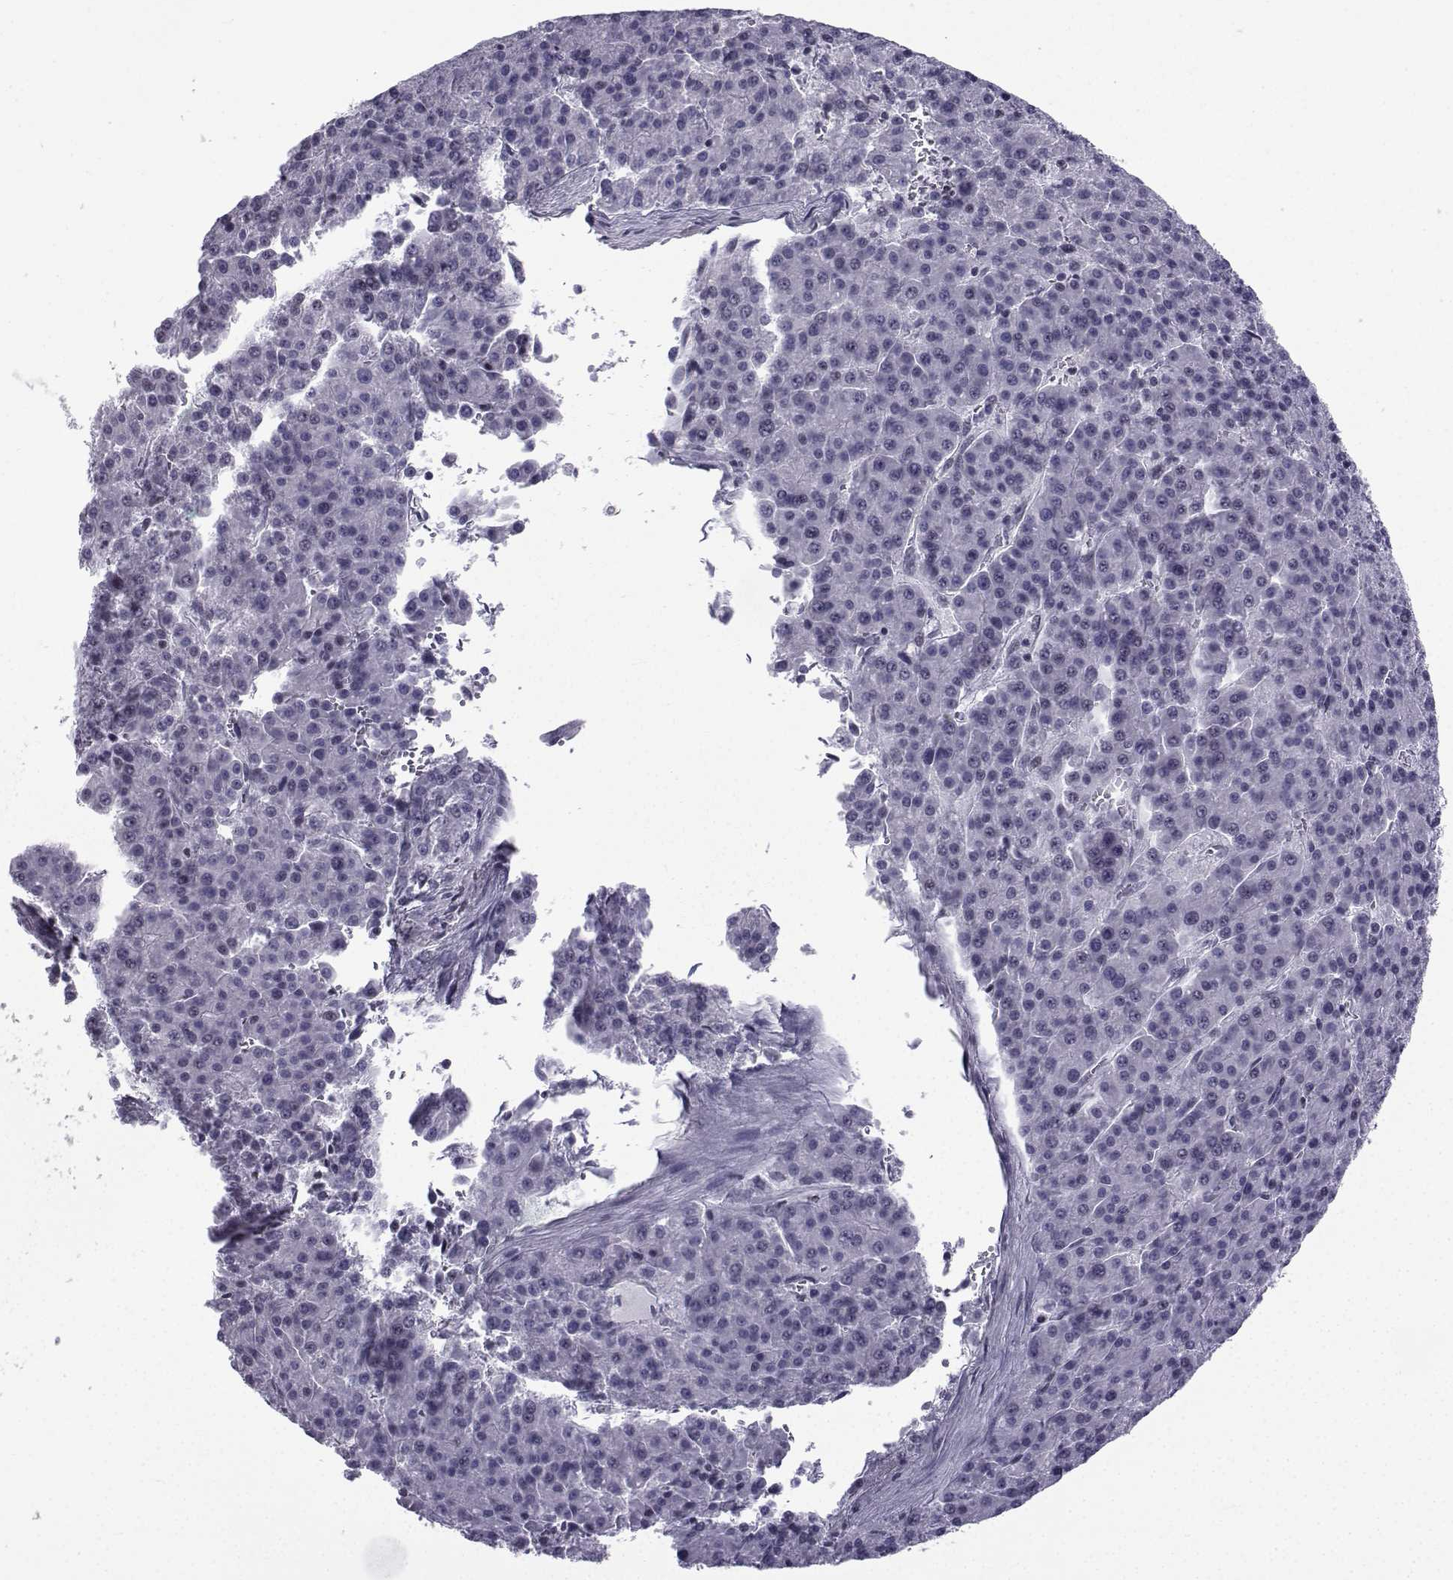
{"staining": {"intensity": "negative", "quantity": "none", "location": "none"}, "tissue": "liver cancer", "cell_type": "Tumor cells", "image_type": "cancer", "snomed": [{"axis": "morphology", "description": "Carcinoma, Hepatocellular, NOS"}, {"axis": "topography", "description": "Liver"}], "caption": "This is an IHC micrograph of liver cancer (hepatocellular carcinoma). There is no staining in tumor cells.", "gene": "SPANXD", "patient": {"sex": "female", "age": 58}}